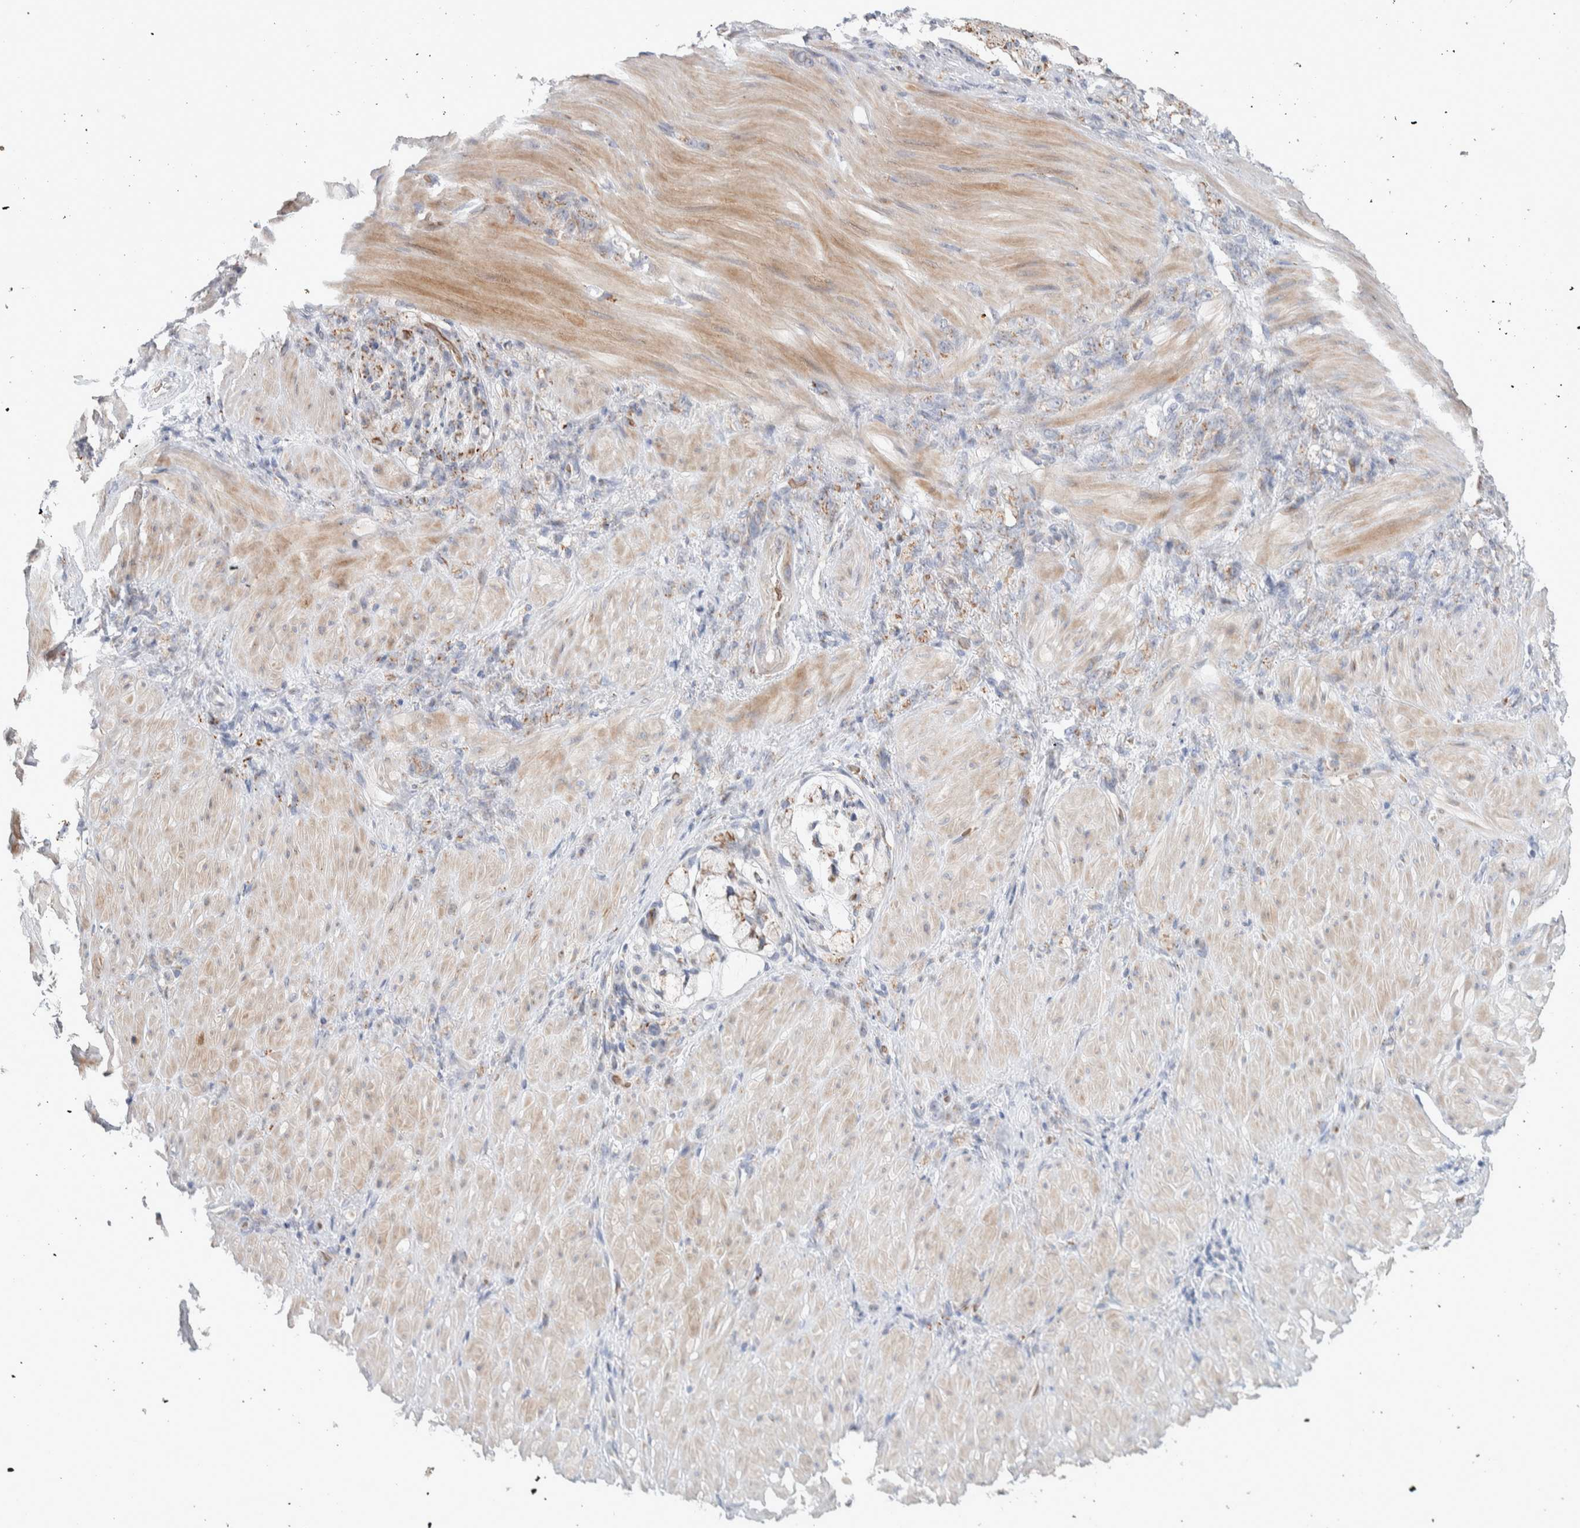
{"staining": {"intensity": "weak", "quantity": ">75%", "location": "cytoplasmic/membranous"}, "tissue": "stomach cancer", "cell_type": "Tumor cells", "image_type": "cancer", "snomed": [{"axis": "morphology", "description": "Normal tissue, NOS"}, {"axis": "morphology", "description": "Adenocarcinoma, NOS"}, {"axis": "topography", "description": "Stomach"}], "caption": "Stomach adenocarcinoma stained for a protein reveals weak cytoplasmic/membranous positivity in tumor cells. Nuclei are stained in blue.", "gene": "SLC38A10", "patient": {"sex": "male", "age": 82}}